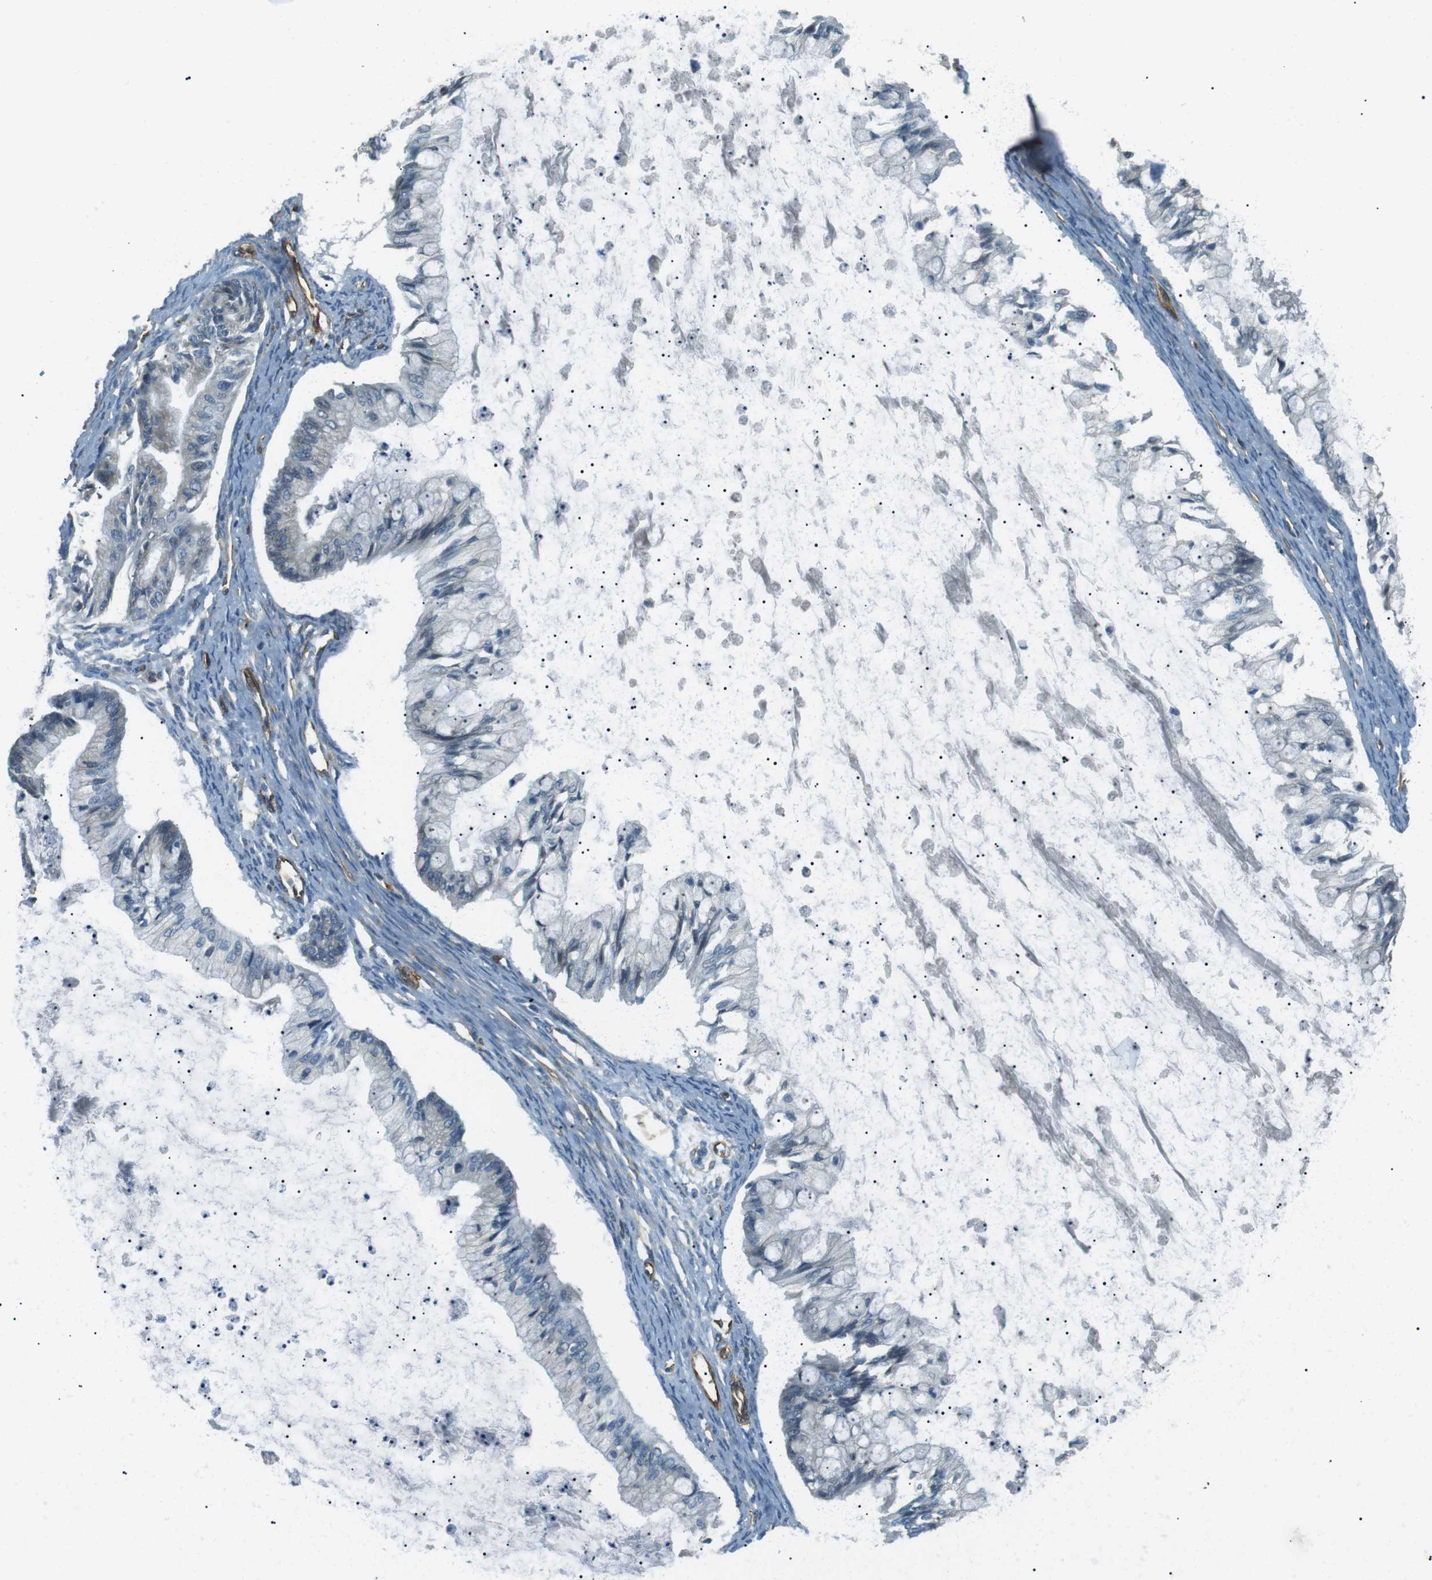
{"staining": {"intensity": "negative", "quantity": "none", "location": "none"}, "tissue": "ovarian cancer", "cell_type": "Tumor cells", "image_type": "cancer", "snomed": [{"axis": "morphology", "description": "Cystadenocarcinoma, mucinous, NOS"}, {"axis": "topography", "description": "Ovary"}], "caption": "Ovarian cancer (mucinous cystadenocarcinoma) stained for a protein using IHC reveals no staining tumor cells.", "gene": "ODR4", "patient": {"sex": "female", "age": 57}}